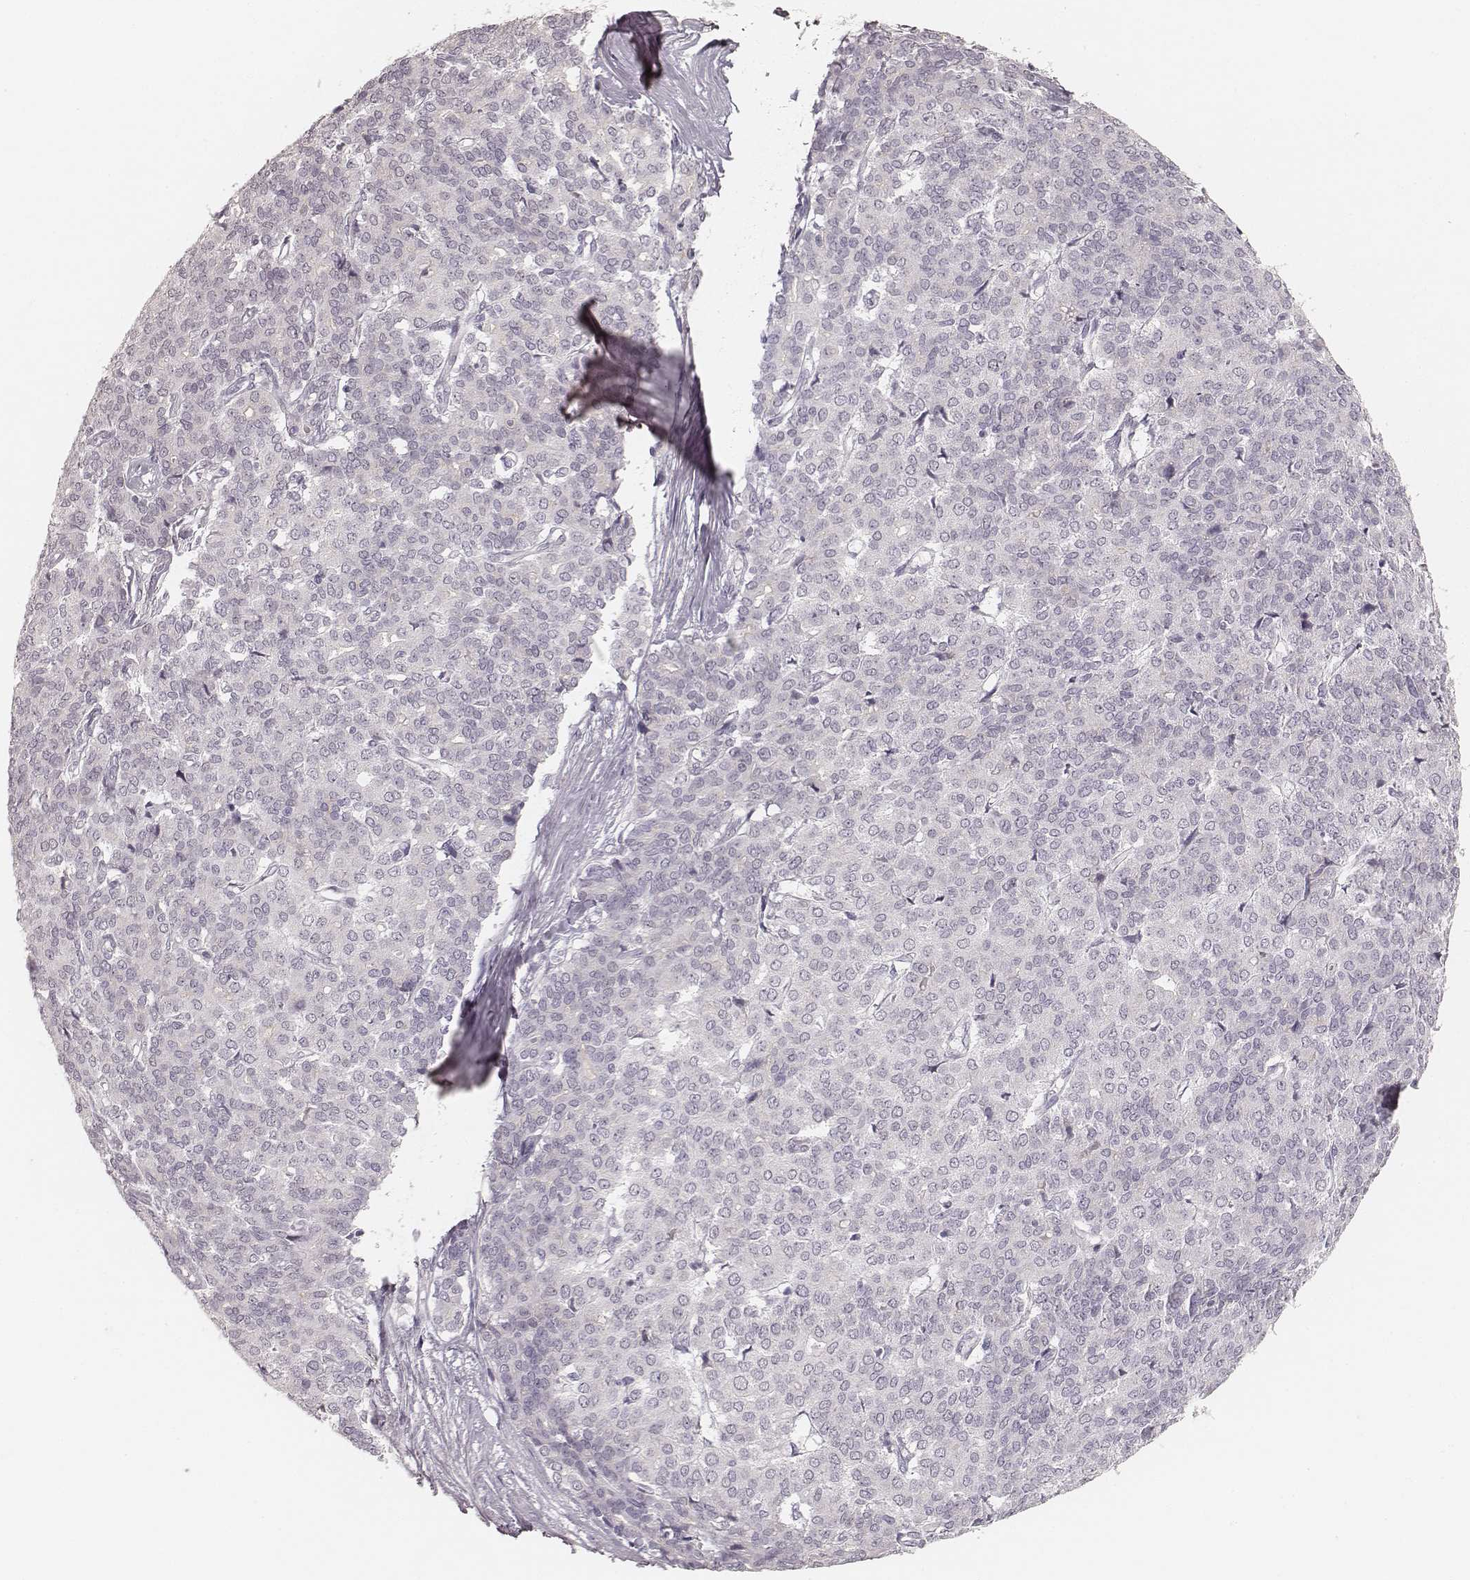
{"staining": {"intensity": "negative", "quantity": "none", "location": "none"}, "tissue": "liver cancer", "cell_type": "Tumor cells", "image_type": "cancer", "snomed": [{"axis": "morphology", "description": "Cholangiocarcinoma"}, {"axis": "topography", "description": "Liver"}], "caption": "An immunohistochemistry (IHC) micrograph of cholangiocarcinoma (liver) is shown. There is no staining in tumor cells of cholangiocarcinoma (liver). (DAB immunohistochemistry, high magnification).", "gene": "HNF4G", "patient": {"sex": "female", "age": 47}}